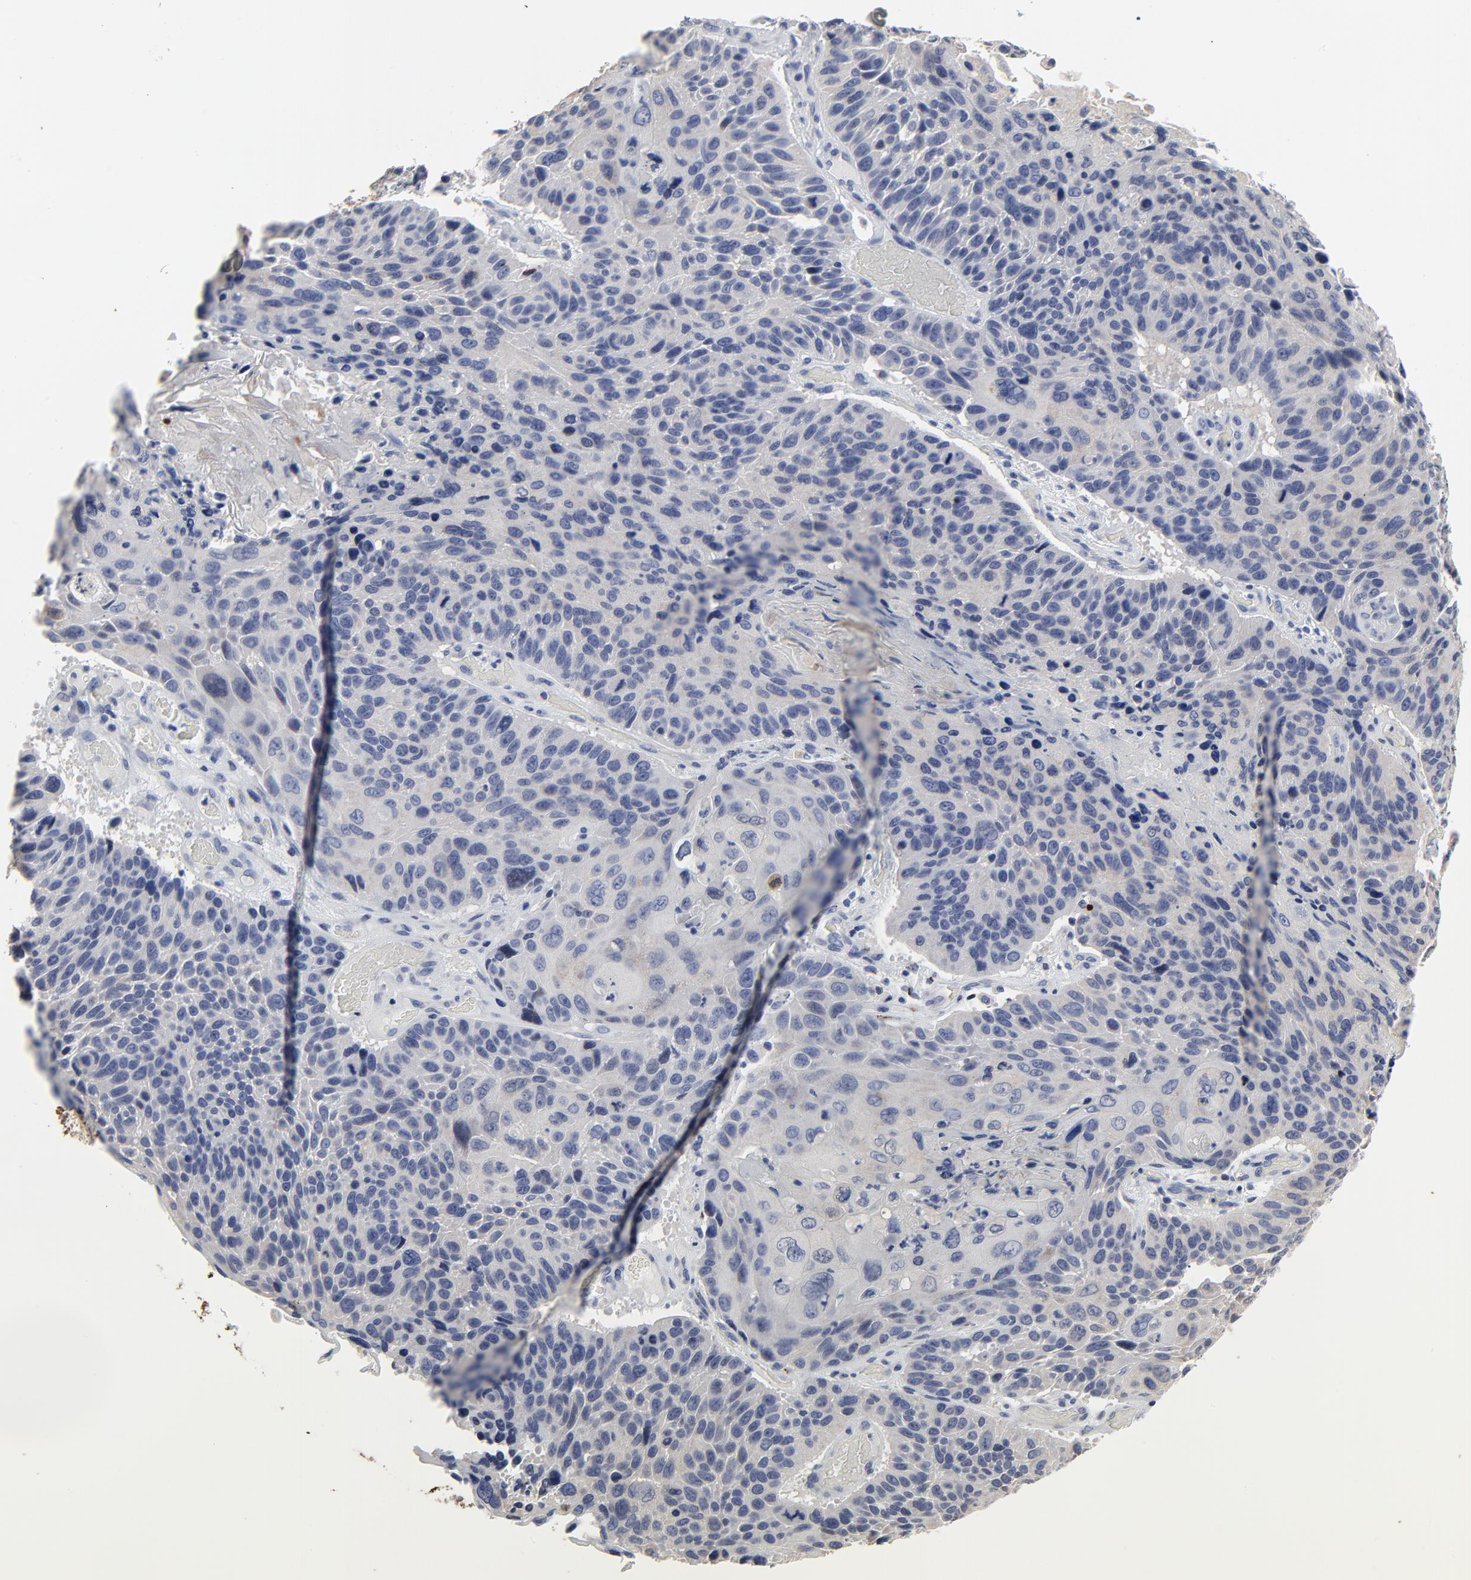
{"staining": {"intensity": "negative", "quantity": "none", "location": "none"}, "tissue": "lung cancer", "cell_type": "Tumor cells", "image_type": "cancer", "snomed": [{"axis": "morphology", "description": "Squamous cell carcinoma, NOS"}, {"axis": "topography", "description": "Lung"}], "caption": "Immunohistochemistry (IHC) of human lung cancer (squamous cell carcinoma) reveals no positivity in tumor cells.", "gene": "LNX1", "patient": {"sex": "male", "age": 68}}